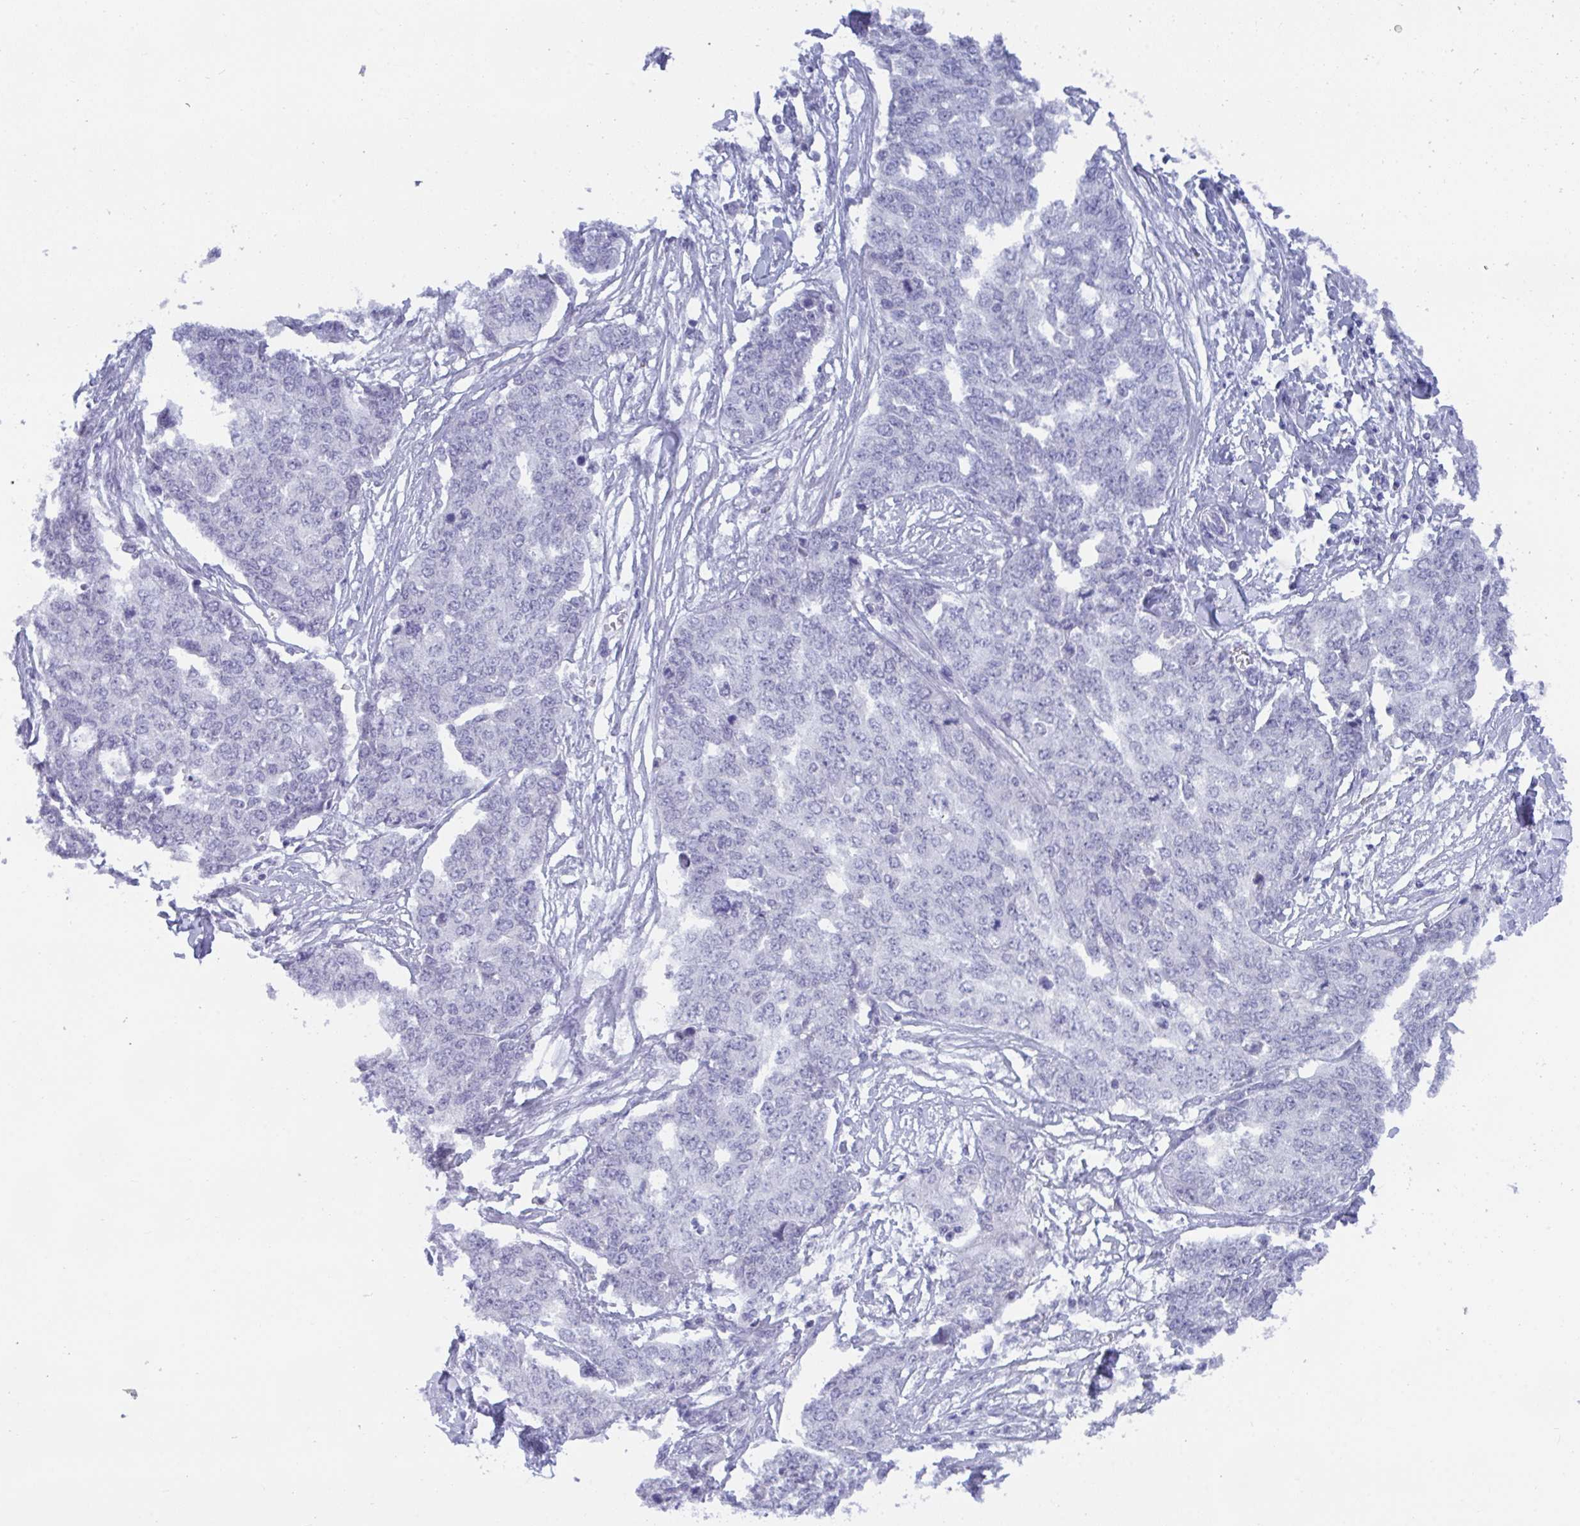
{"staining": {"intensity": "negative", "quantity": "none", "location": "none"}, "tissue": "ovarian cancer", "cell_type": "Tumor cells", "image_type": "cancer", "snomed": [{"axis": "morphology", "description": "Cystadenocarcinoma, serous, NOS"}, {"axis": "topography", "description": "Soft tissue"}, {"axis": "topography", "description": "Ovary"}], "caption": "A photomicrograph of human ovarian cancer (serous cystadenocarcinoma) is negative for staining in tumor cells.", "gene": "BMAL2", "patient": {"sex": "female", "age": 57}}